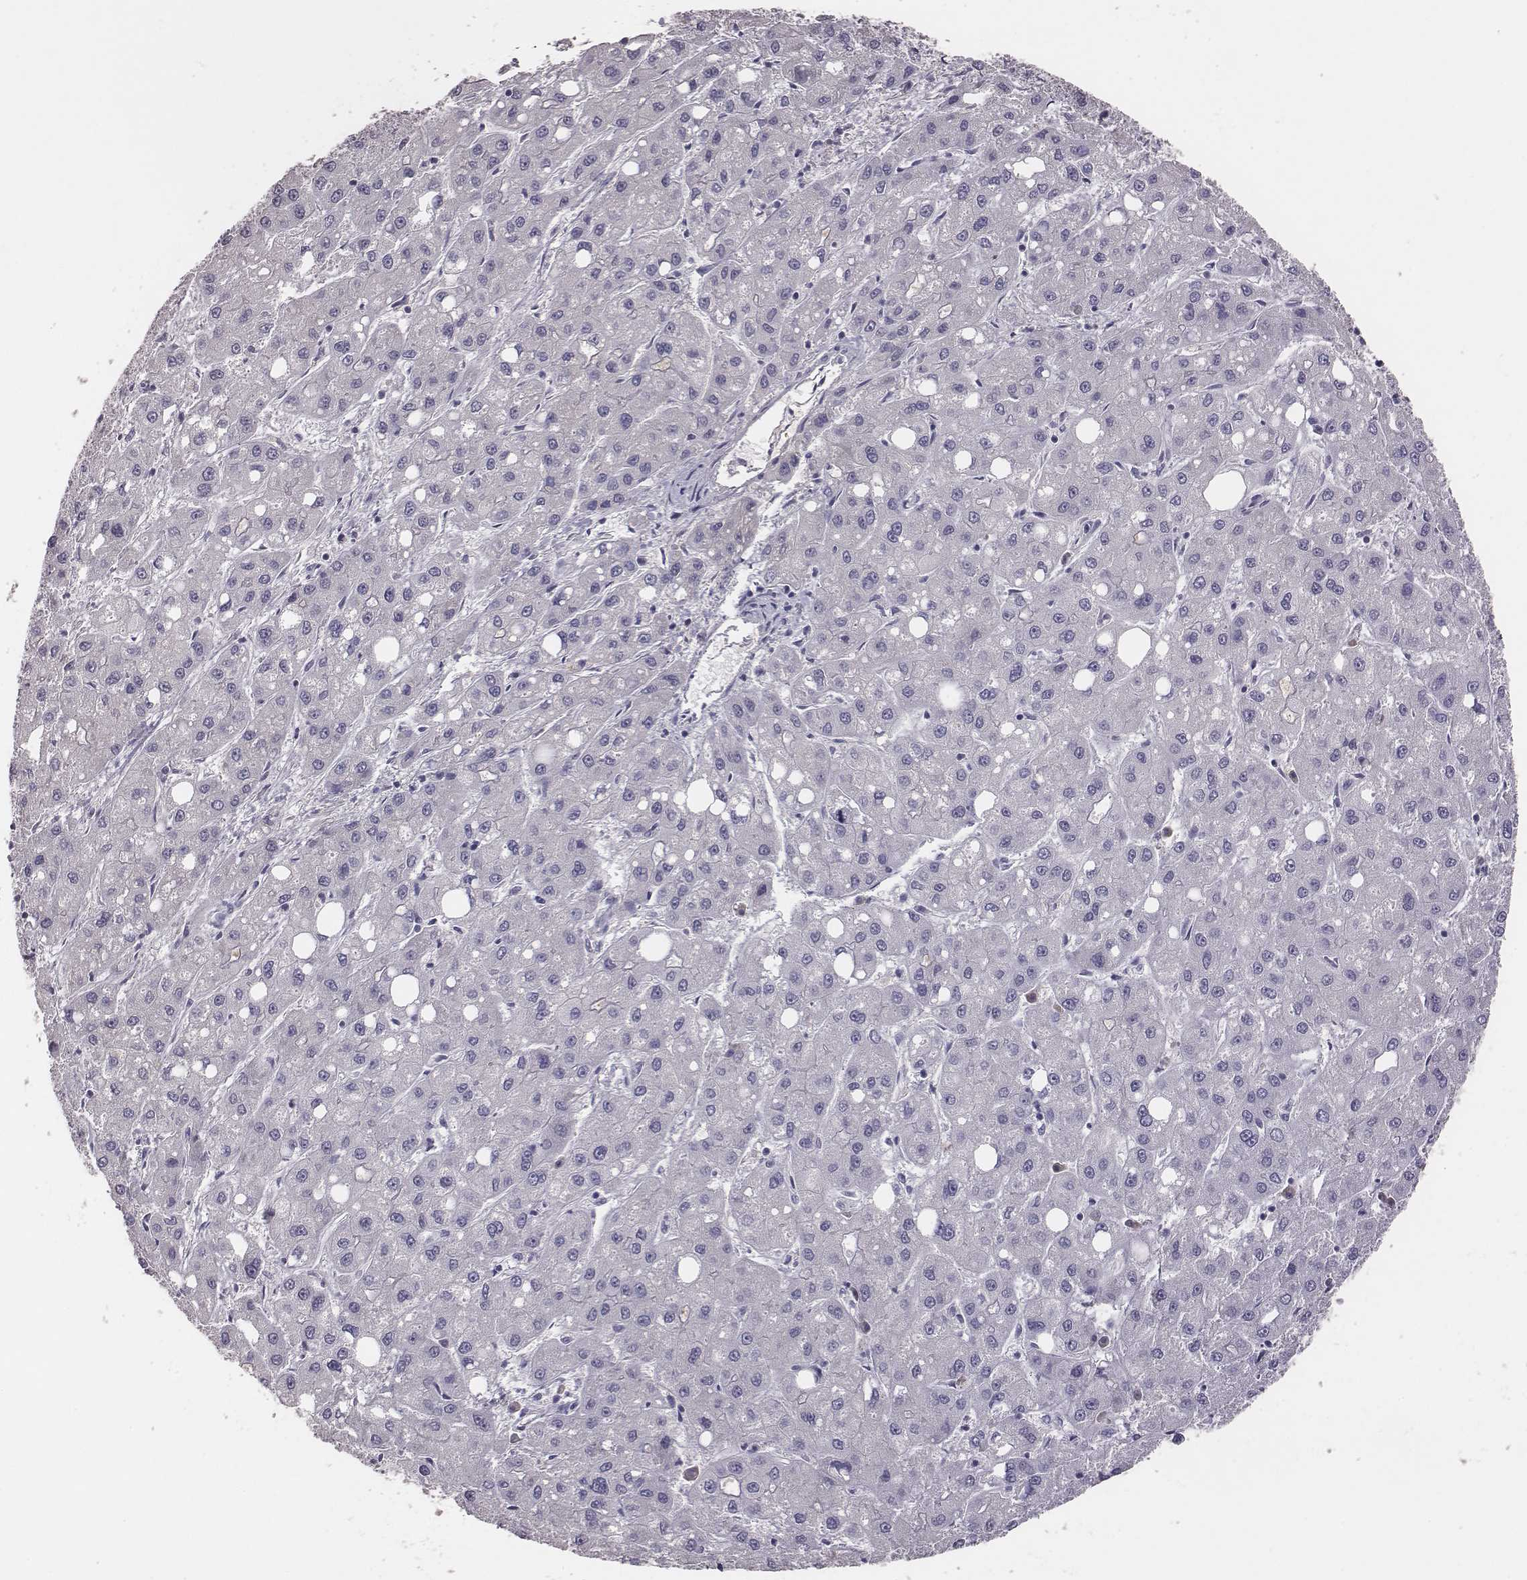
{"staining": {"intensity": "negative", "quantity": "none", "location": "none"}, "tissue": "liver cancer", "cell_type": "Tumor cells", "image_type": "cancer", "snomed": [{"axis": "morphology", "description": "Carcinoma, Hepatocellular, NOS"}, {"axis": "topography", "description": "Liver"}], "caption": "Human hepatocellular carcinoma (liver) stained for a protein using immunohistochemistry exhibits no expression in tumor cells.", "gene": "EN1", "patient": {"sex": "male", "age": 73}}